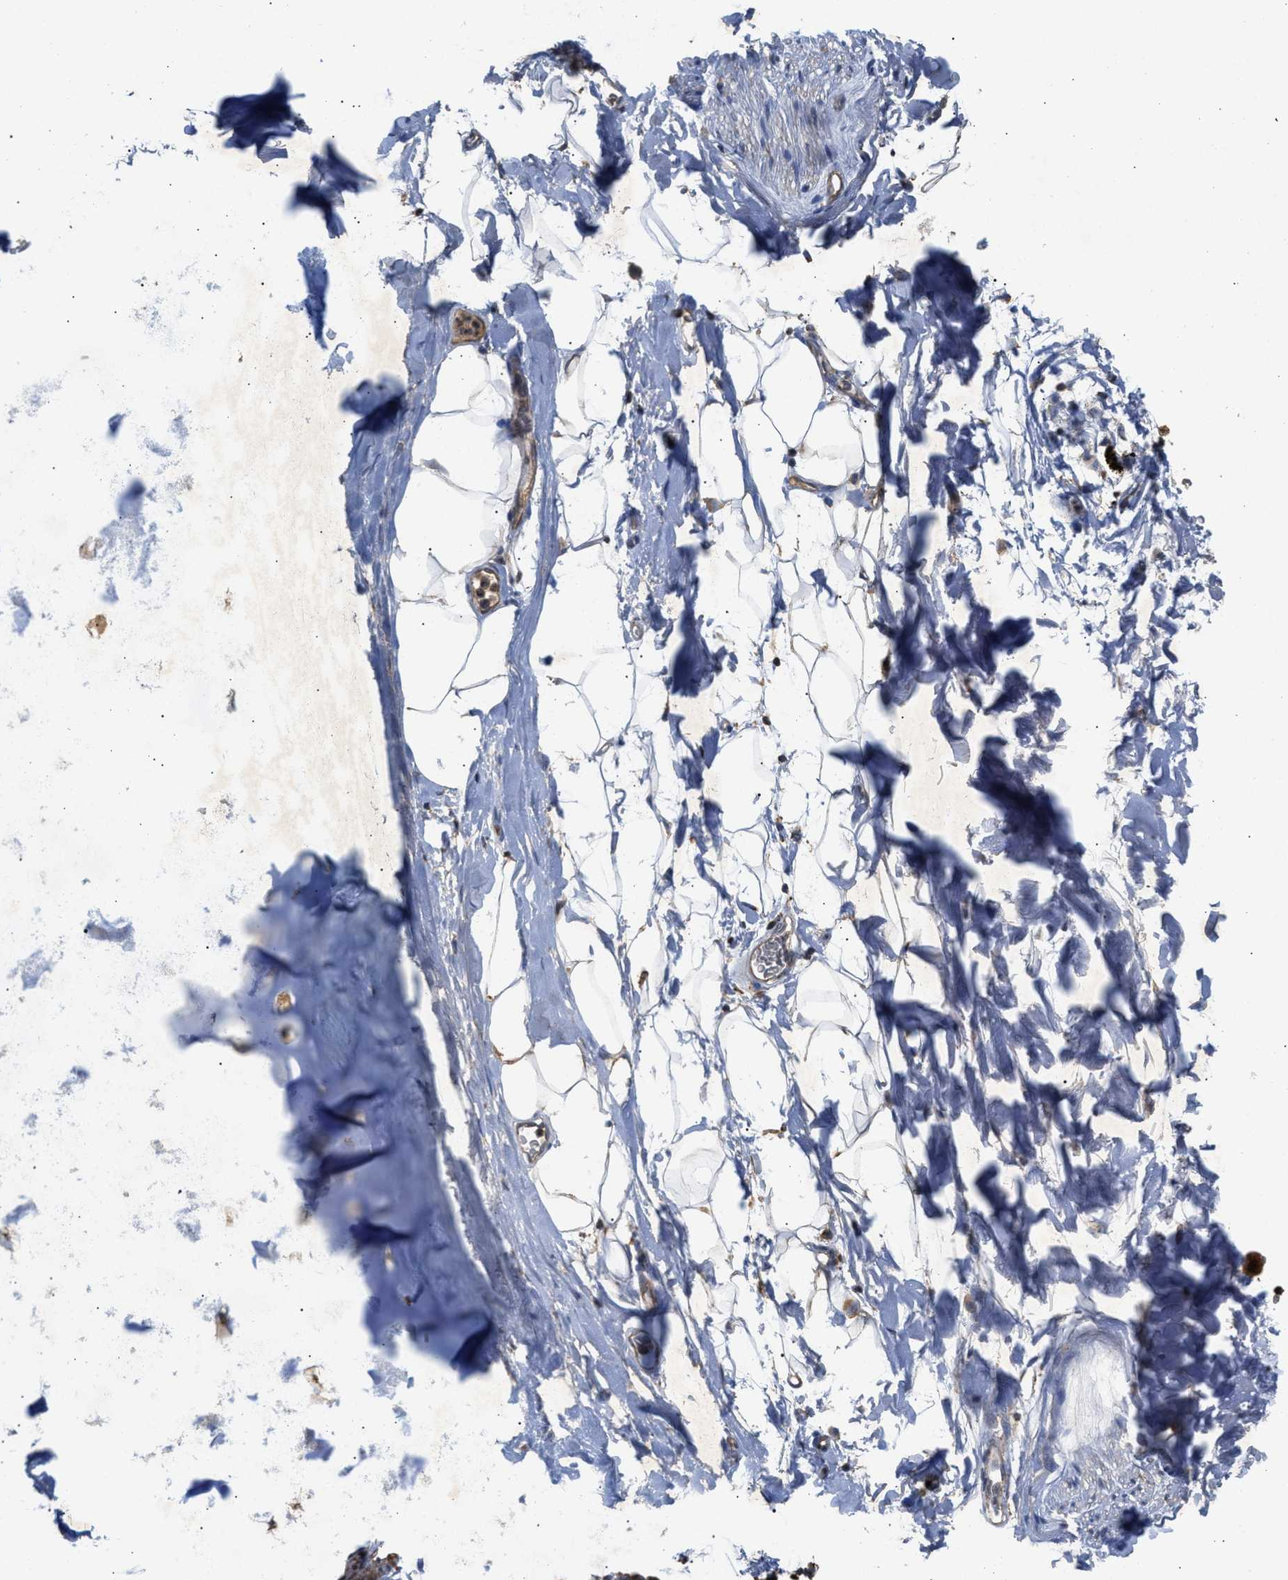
{"staining": {"intensity": "moderate", "quantity": ">75%", "location": "cytoplasmic/membranous"}, "tissue": "adipose tissue", "cell_type": "Adipocytes", "image_type": "normal", "snomed": [{"axis": "morphology", "description": "Normal tissue, NOS"}, {"axis": "topography", "description": "Cartilage tissue"}, {"axis": "topography", "description": "Bronchus"}], "caption": "This is a micrograph of immunohistochemistry staining of normal adipose tissue, which shows moderate positivity in the cytoplasmic/membranous of adipocytes.", "gene": "TACO1", "patient": {"sex": "female", "age": 53}}